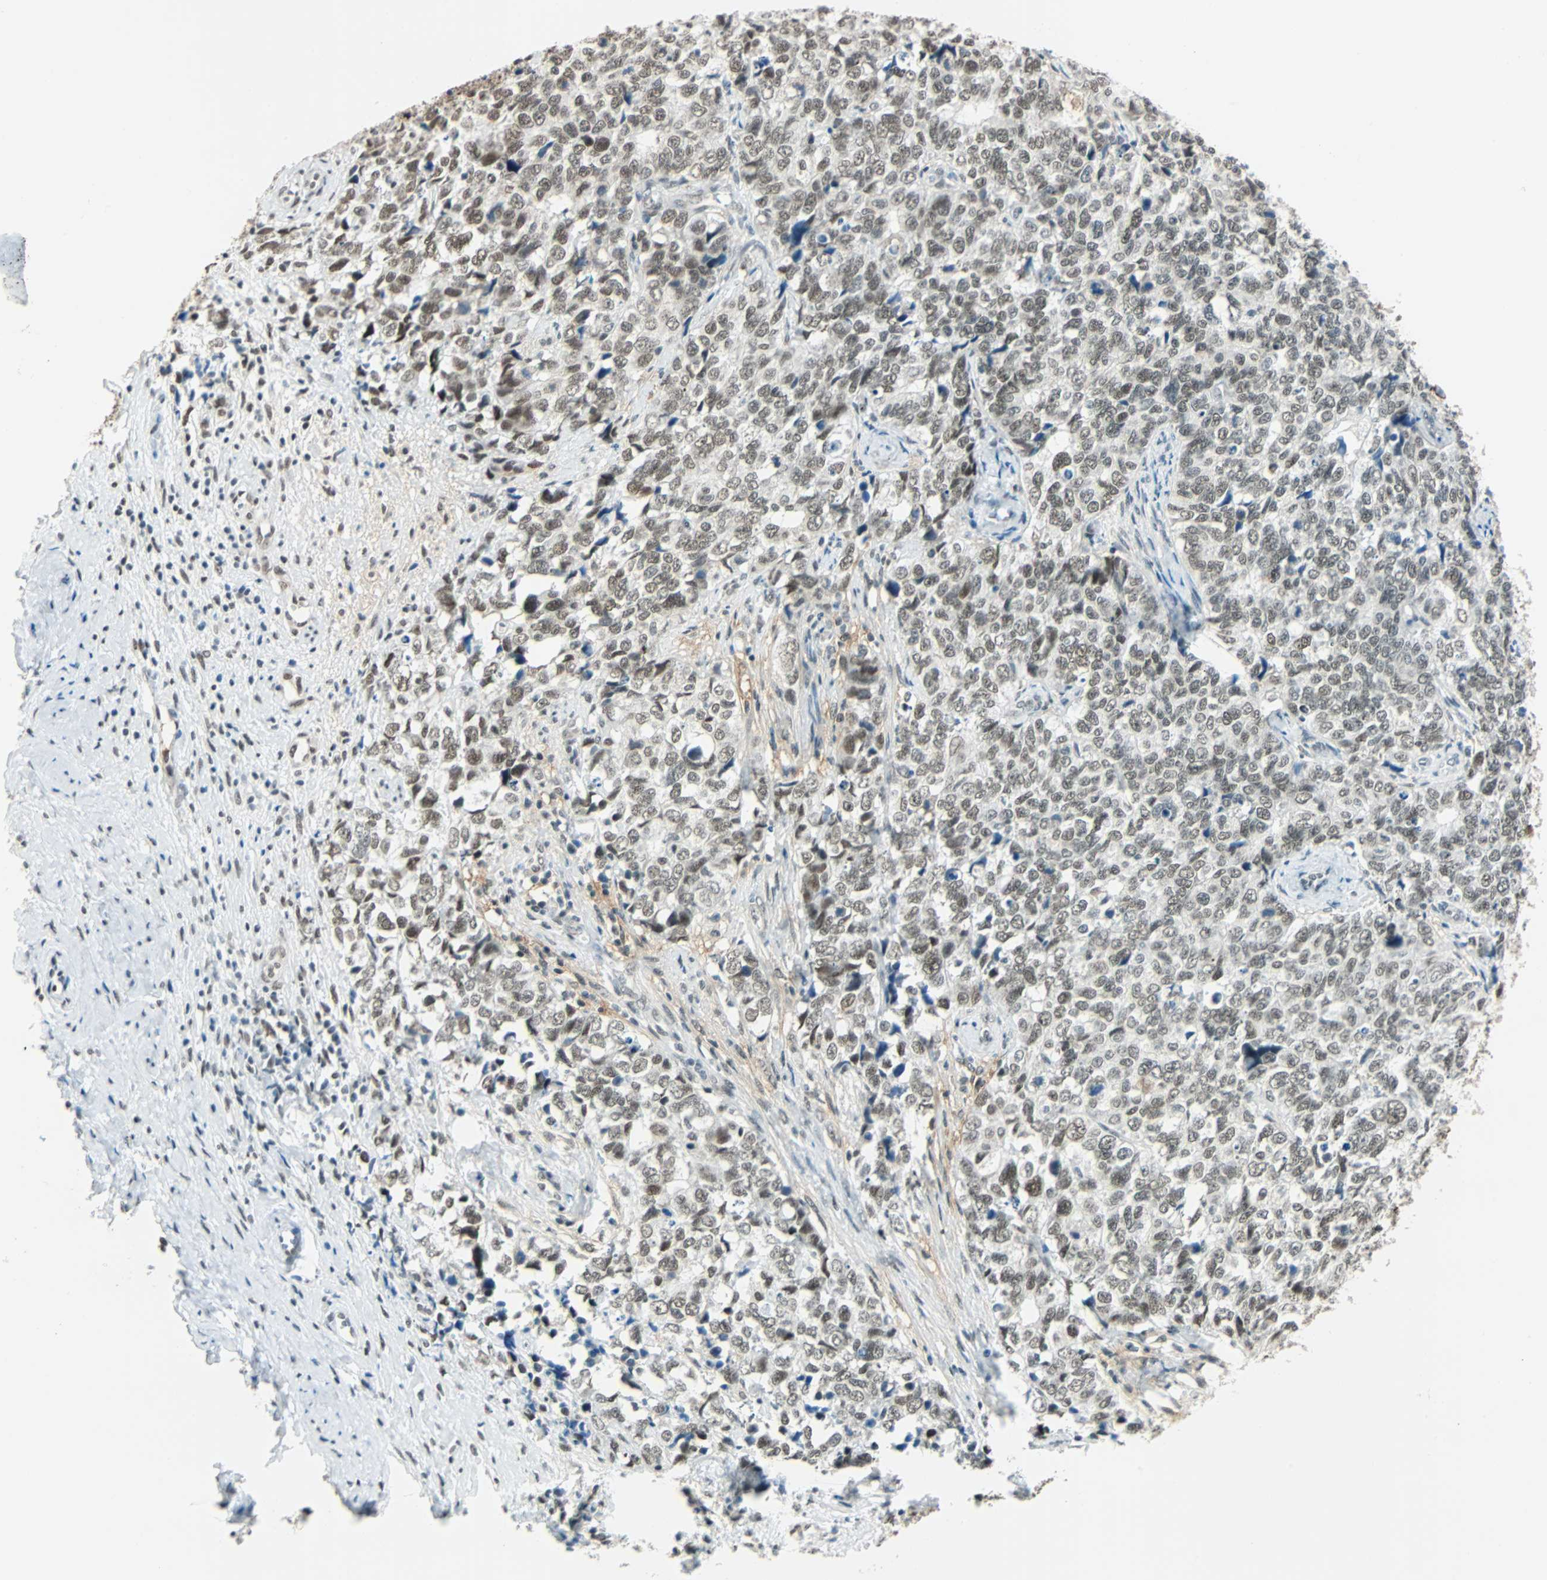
{"staining": {"intensity": "moderate", "quantity": ">75%", "location": "nuclear"}, "tissue": "cervical cancer", "cell_type": "Tumor cells", "image_type": "cancer", "snomed": [{"axis": "morphology", "description": "Squamous cell carcinoma, NOS"}, {"axis": "topography", "description": "Cervix"}], "caption": "Moderate nuclear staining is present in approximately >75% of tumor cells in cervical cancer.", "gene": "NELFE", "patient": {"sex": "female", "age": 63}}